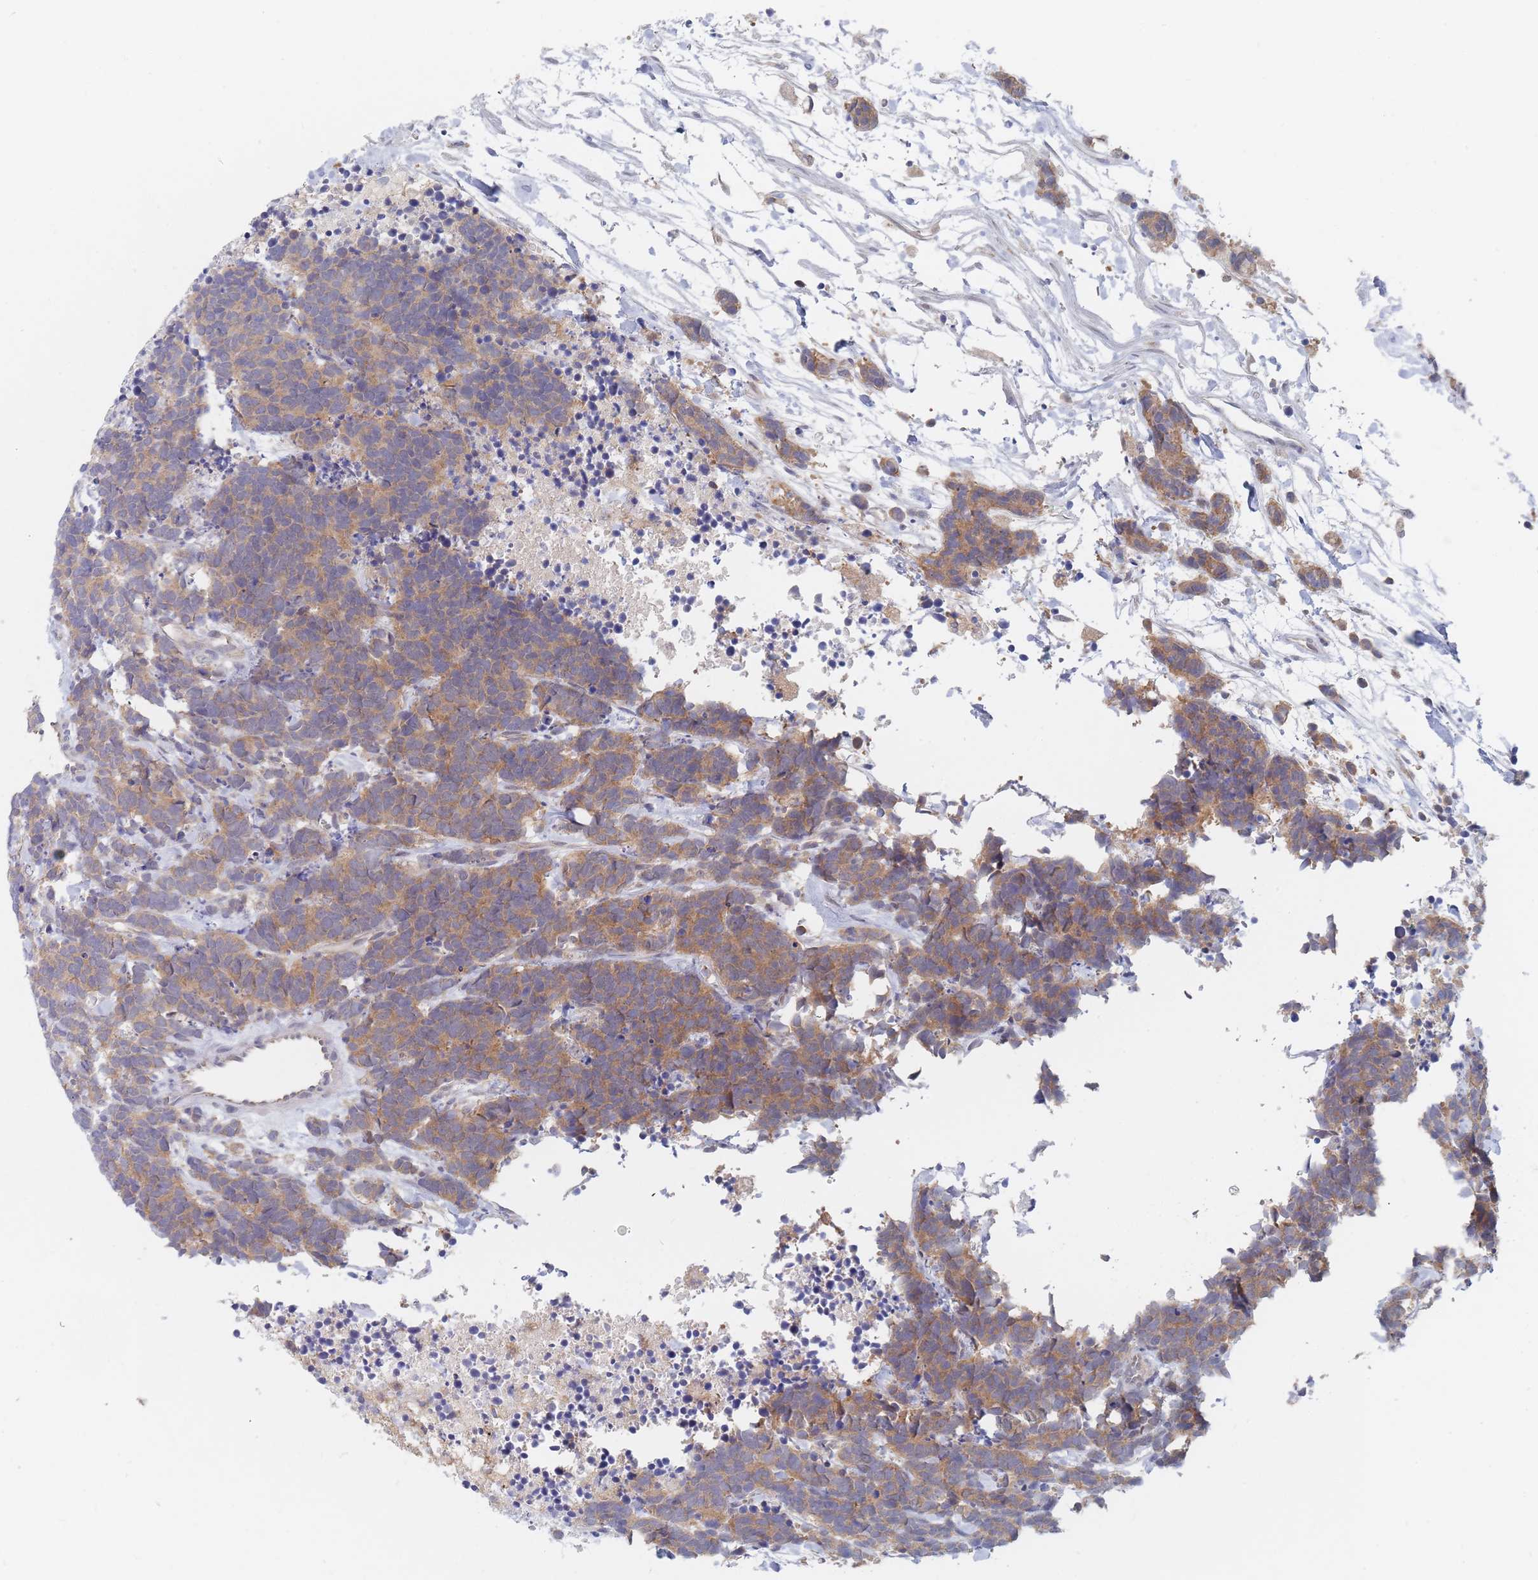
{"staining": {"intensity": "moderate", "quantity": ">75%", "location": "cytoplasmic/membranous"}, "tissue": "carcinoid", "cell_type": "Tumor cells", "image_type": "cancer", "snomed": [{"axis": "morphology", "description": "Carcinoma, NOS"}, {"axis": "morphology", "description": "Carcinoid, malignant, NOS"}, {"axis": "topography", "description": "Prostate"}], "caption": "Malignant carcinoid stained with a protein marker reveals moderate staining in tumor cells.", "gene": "PPP6C", "patient": {"sex": "male", "age": 57}}